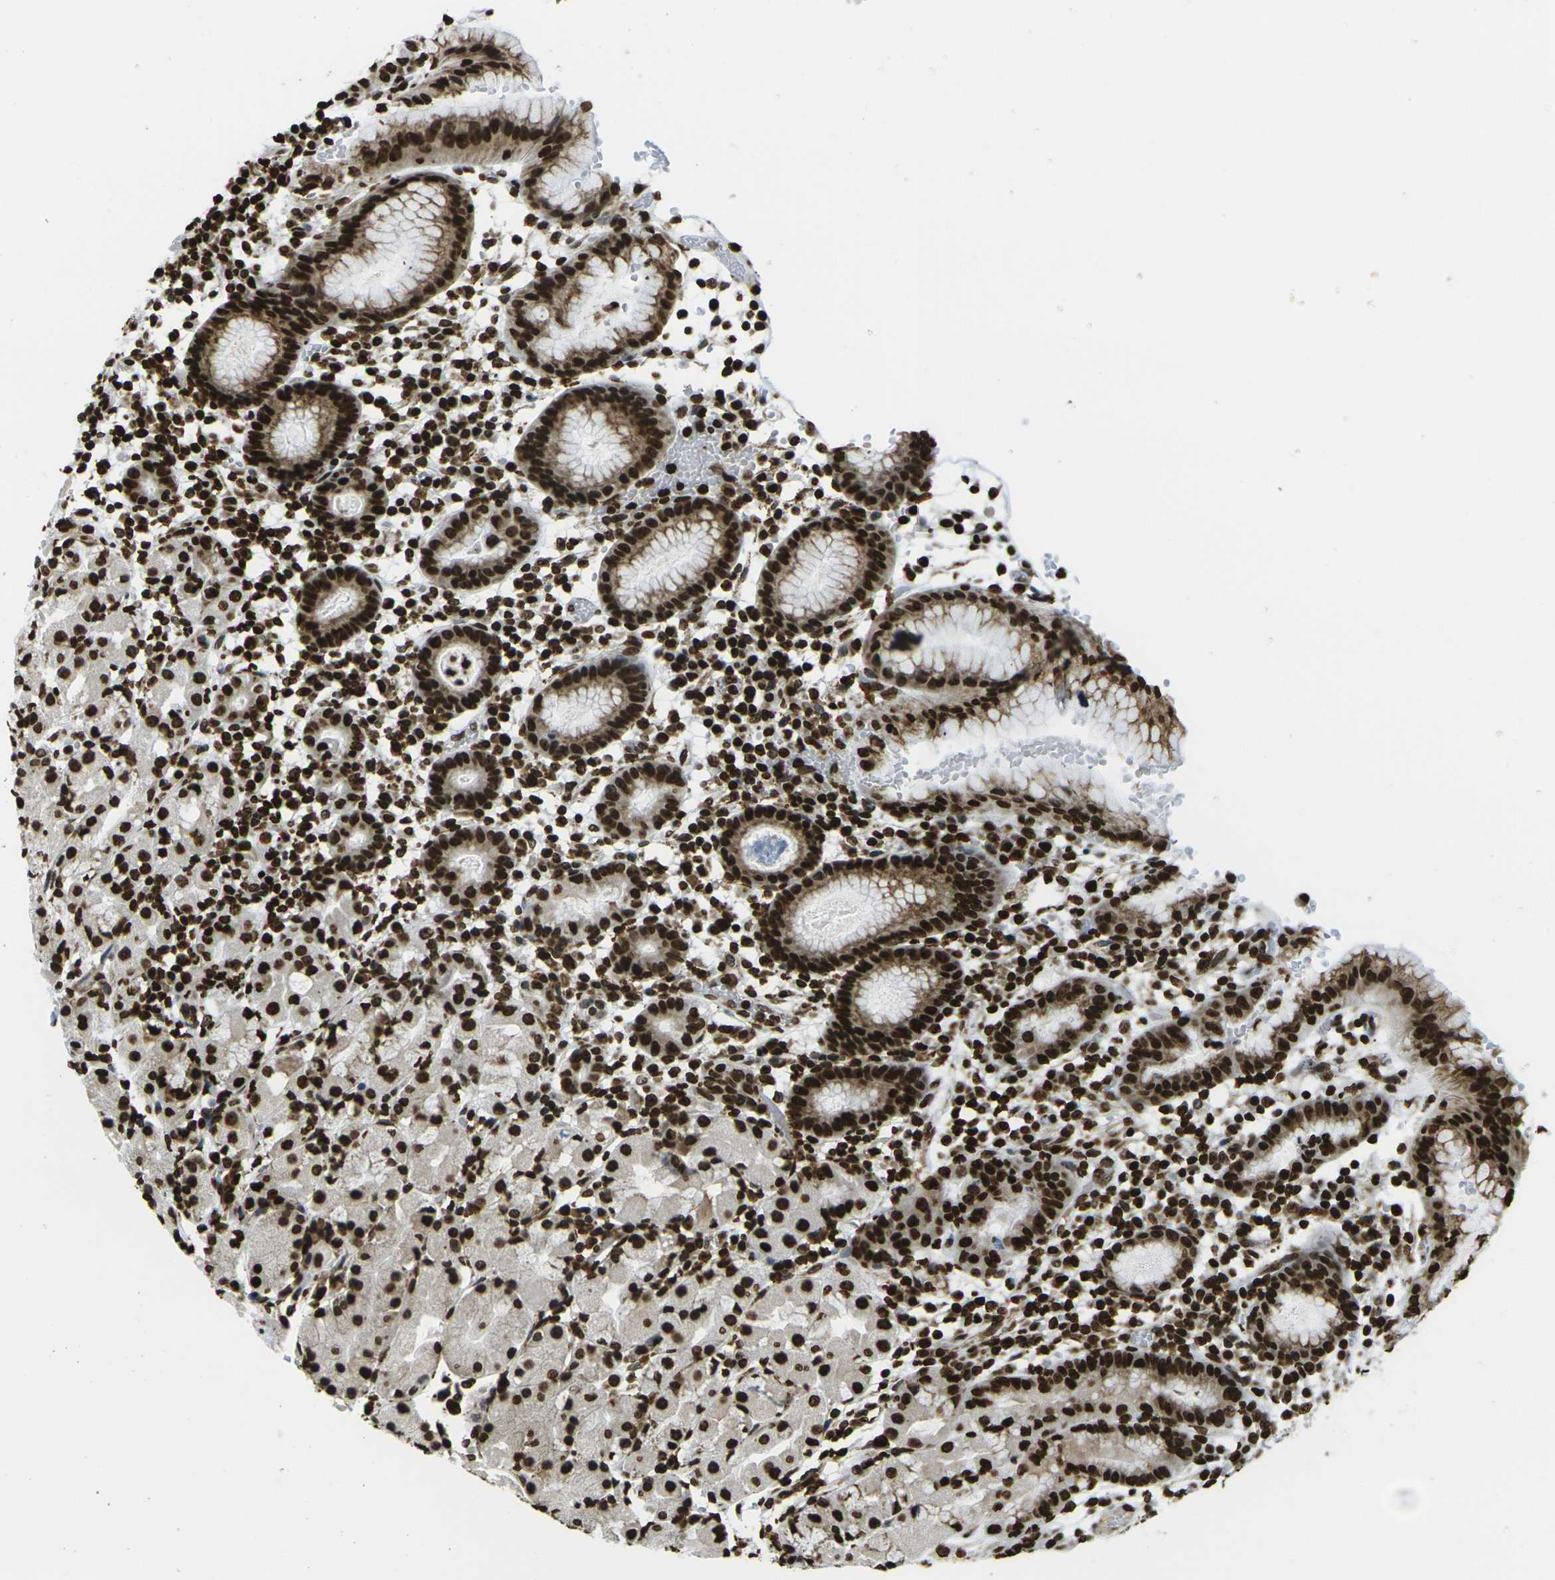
{"staining": {"intensity": "strong", "quantity": ">75%", "location": "nuclear"}, "tissue": "stomach", "cell_type": "Glandular cells", "image_type": "normal", "snomed": [{"axis": "morphology", "description": "Normal tissue, NOS"}, {"axis": "topography", "description": "Stomach"}, {"axis": "topography", "description": "Stomach, lower"}], "caption": "Immunohistochemistry histopathology image of normal stomach stained for a protein (brown), which reveals high levels of strong nuclear expression in approximately >75% of glandular cells.", "gene": "H1", "patient": {"sex": "female", "age": 75}}